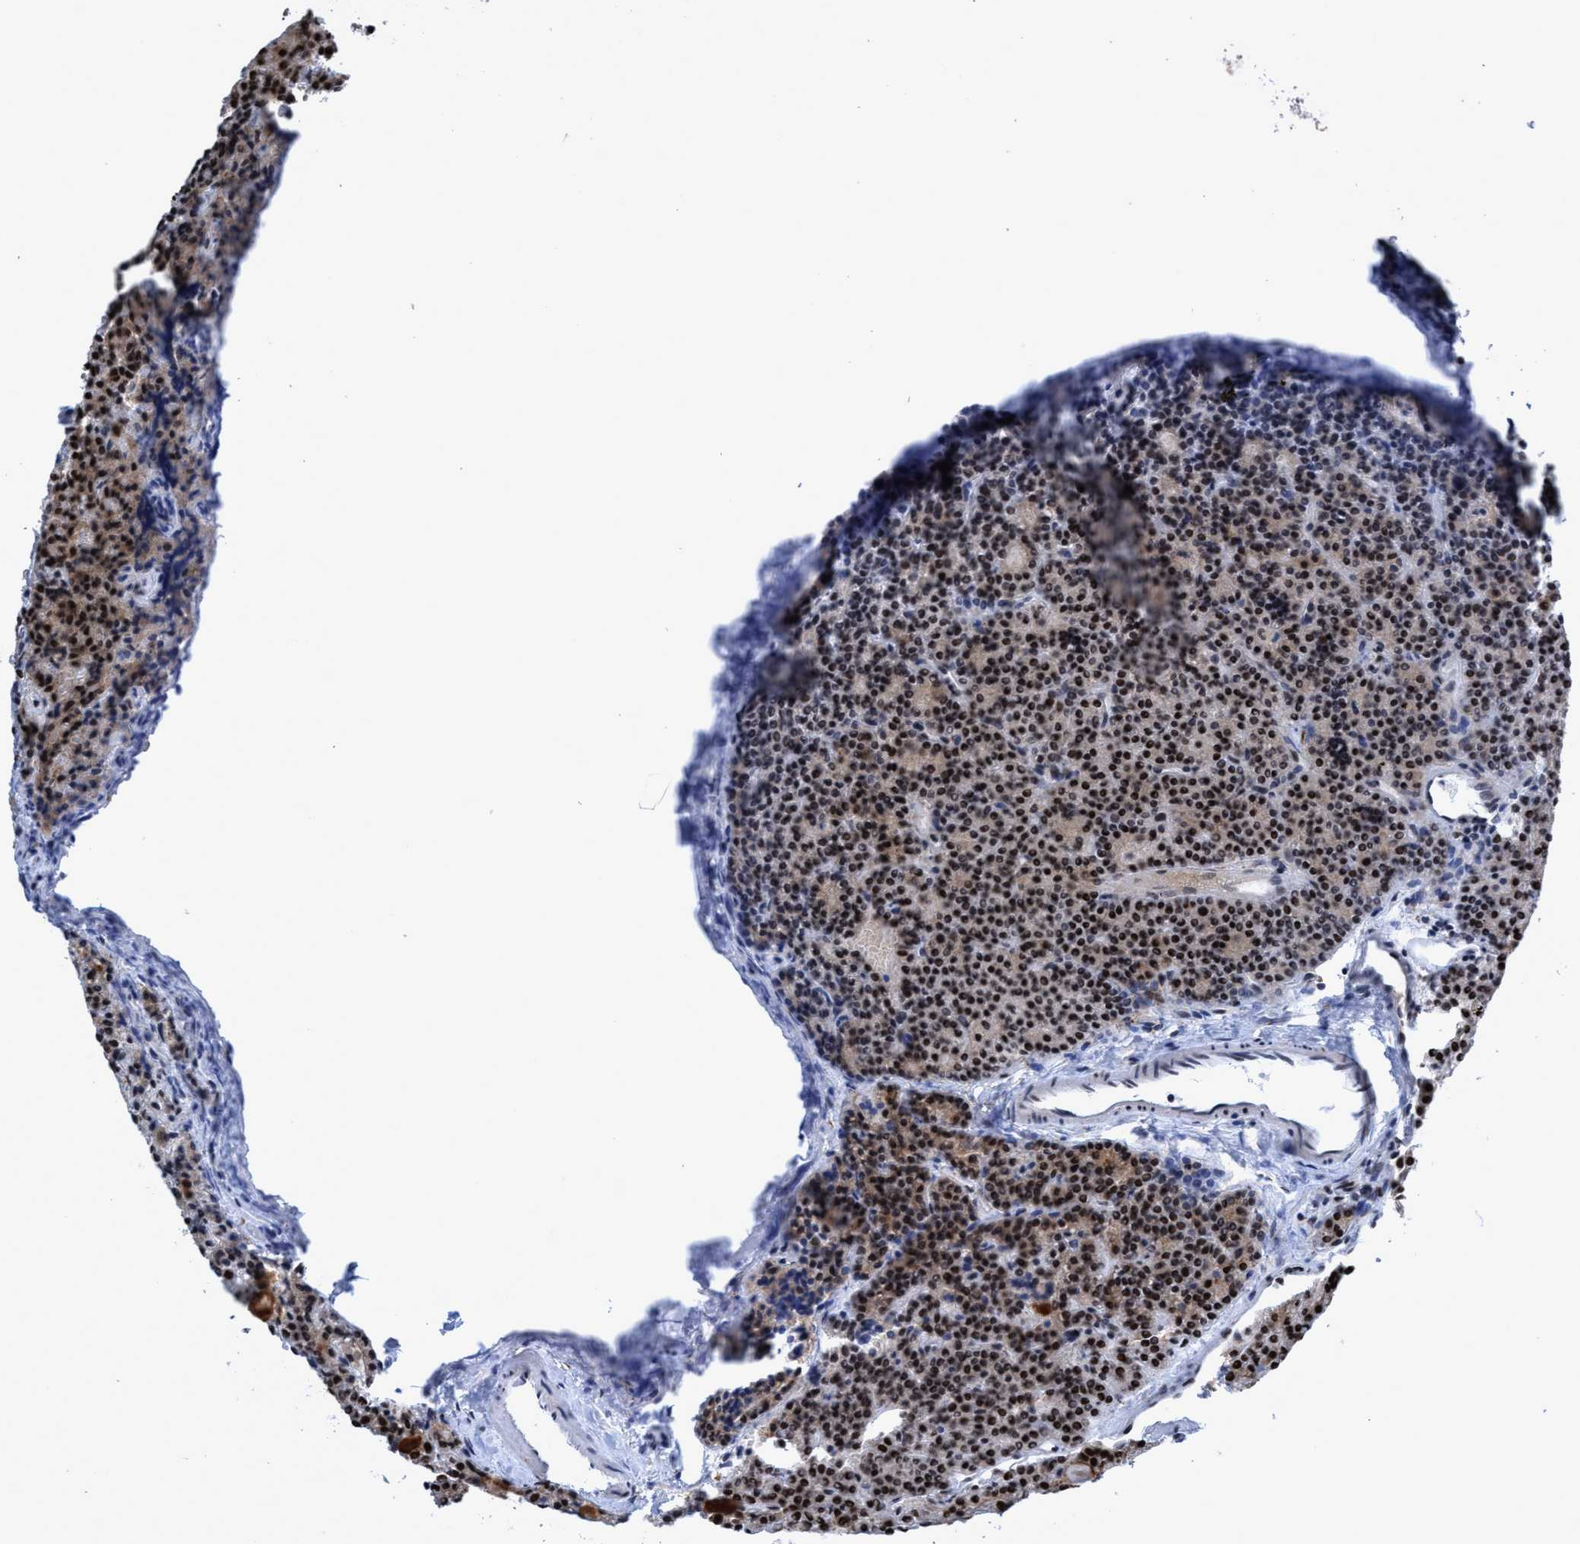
{"staining": {"intensity": "strong", "quantity": ">75%", "location": "nuclear"}, "tissue": "parathyroid gland", "cell_type": "Glandular cells", "image_type": "normal", "snomed": [{"axis": "morphology", "description": "Normal tissue, NOS"}, {"axis": "morphology", "description": "Adenoma, NOS"}, {"axis": "topography", "description": "Parathyroid gland"}], "caption": "DAB (3,3'-diaminobenzidine) immunohistochemical staining of benign parathyroid gland displays strong nuclear protein expression in approximately >75% of glandular cells. (brown staining indicates protein expression, while blue staining denotes nuclei).", "gene": "GLT6D1", "patient": {"sex": "female", "age": 57}}